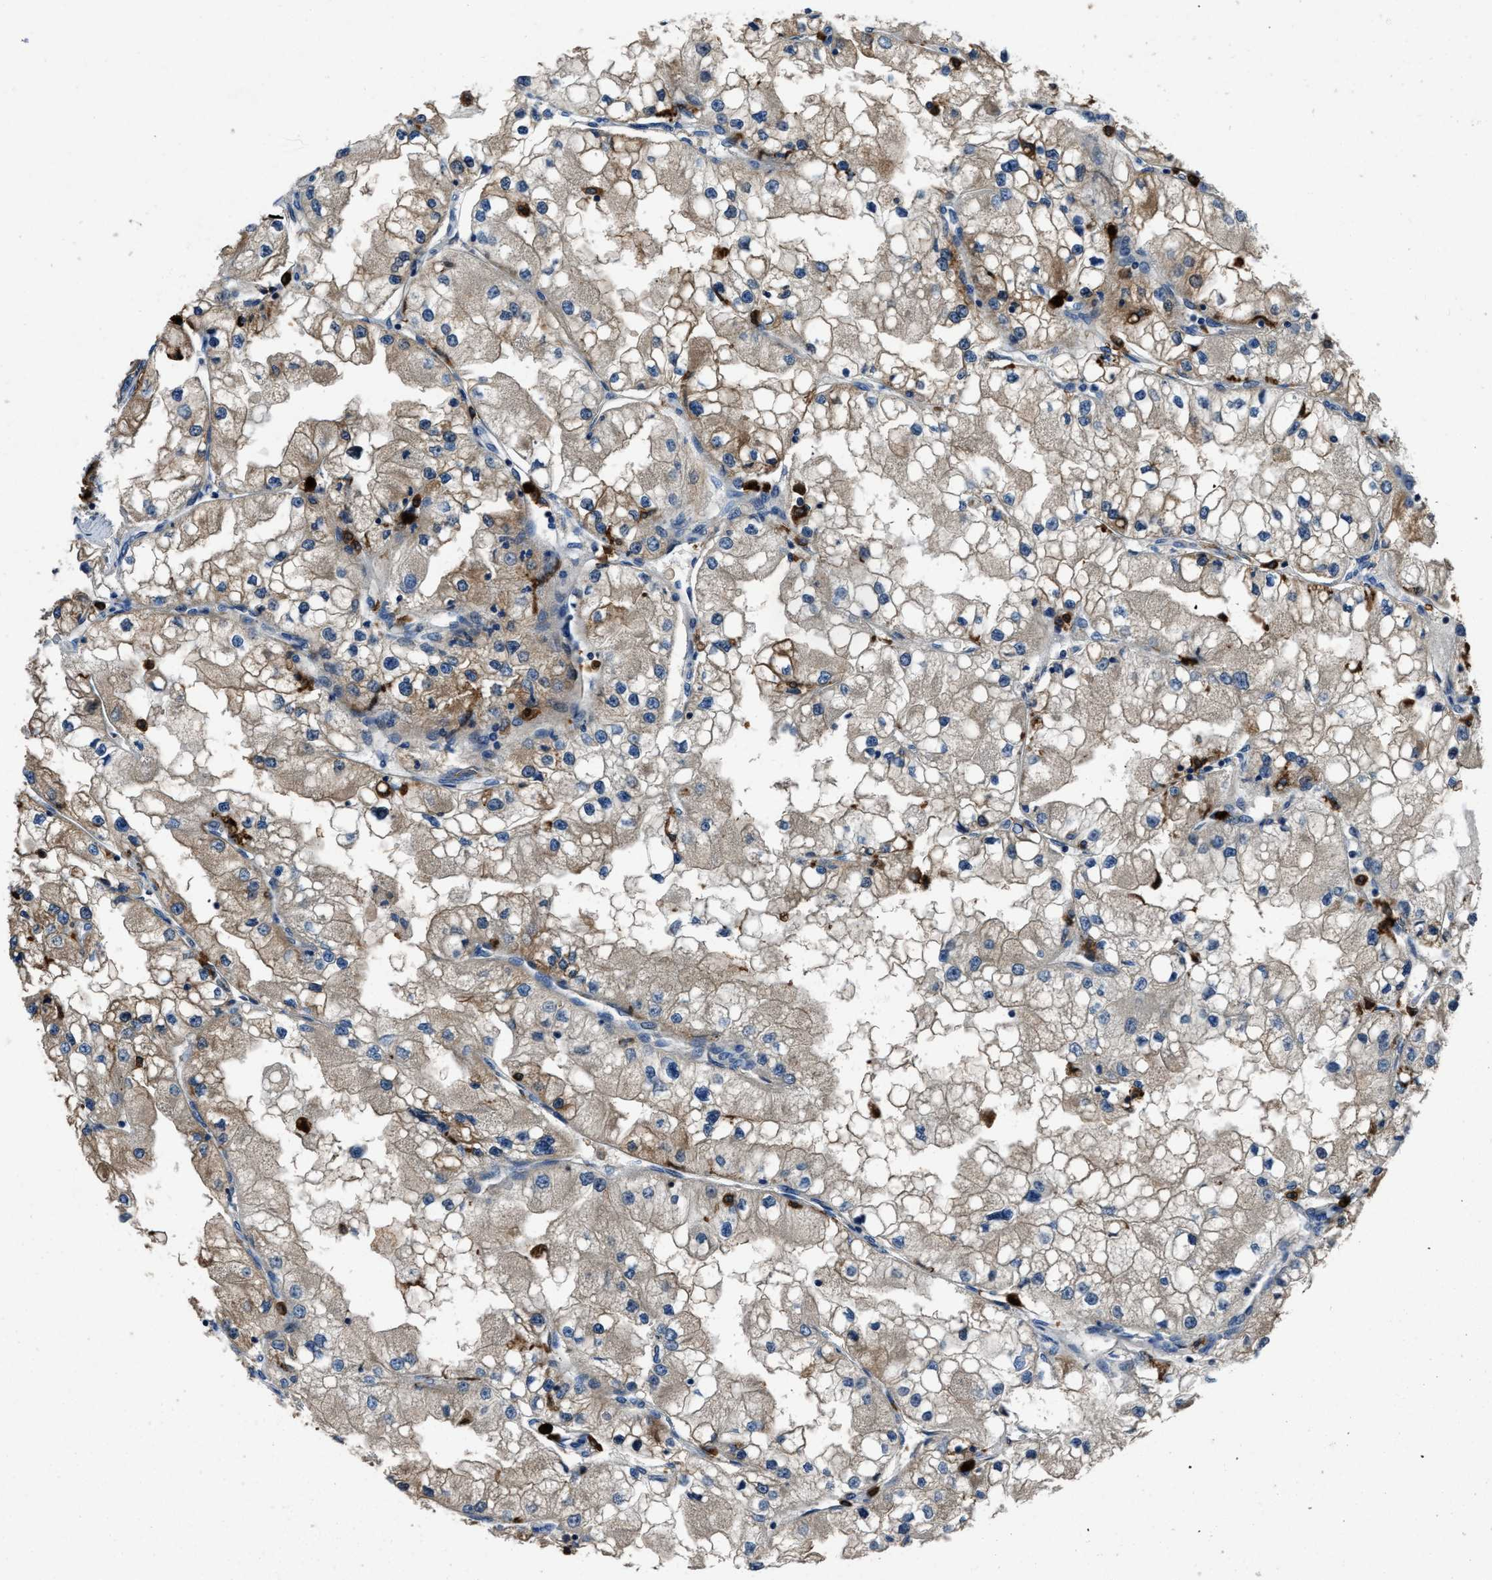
{"staining": {"intensity": "weak", "quantity": ">75%", "location": "cytoplasmic/membranous"}, "tissue": "renal cancer", "cell_type": "Tumor cells", "image_type": "cancer", "snomed": [{"axis": "morphology", "description": "Adenocarcinoma, NOS"}, {"axis": "topography", "description": "Kidney"}], "caption": "Immunohistochemical staining of renal cancer demonstrates low levels of weak cytoplasmic/membranous protein expression in about >75% of tumor cells.", "gene": "ANGPT1", "patient": {"sex": "male", "age": 68}}